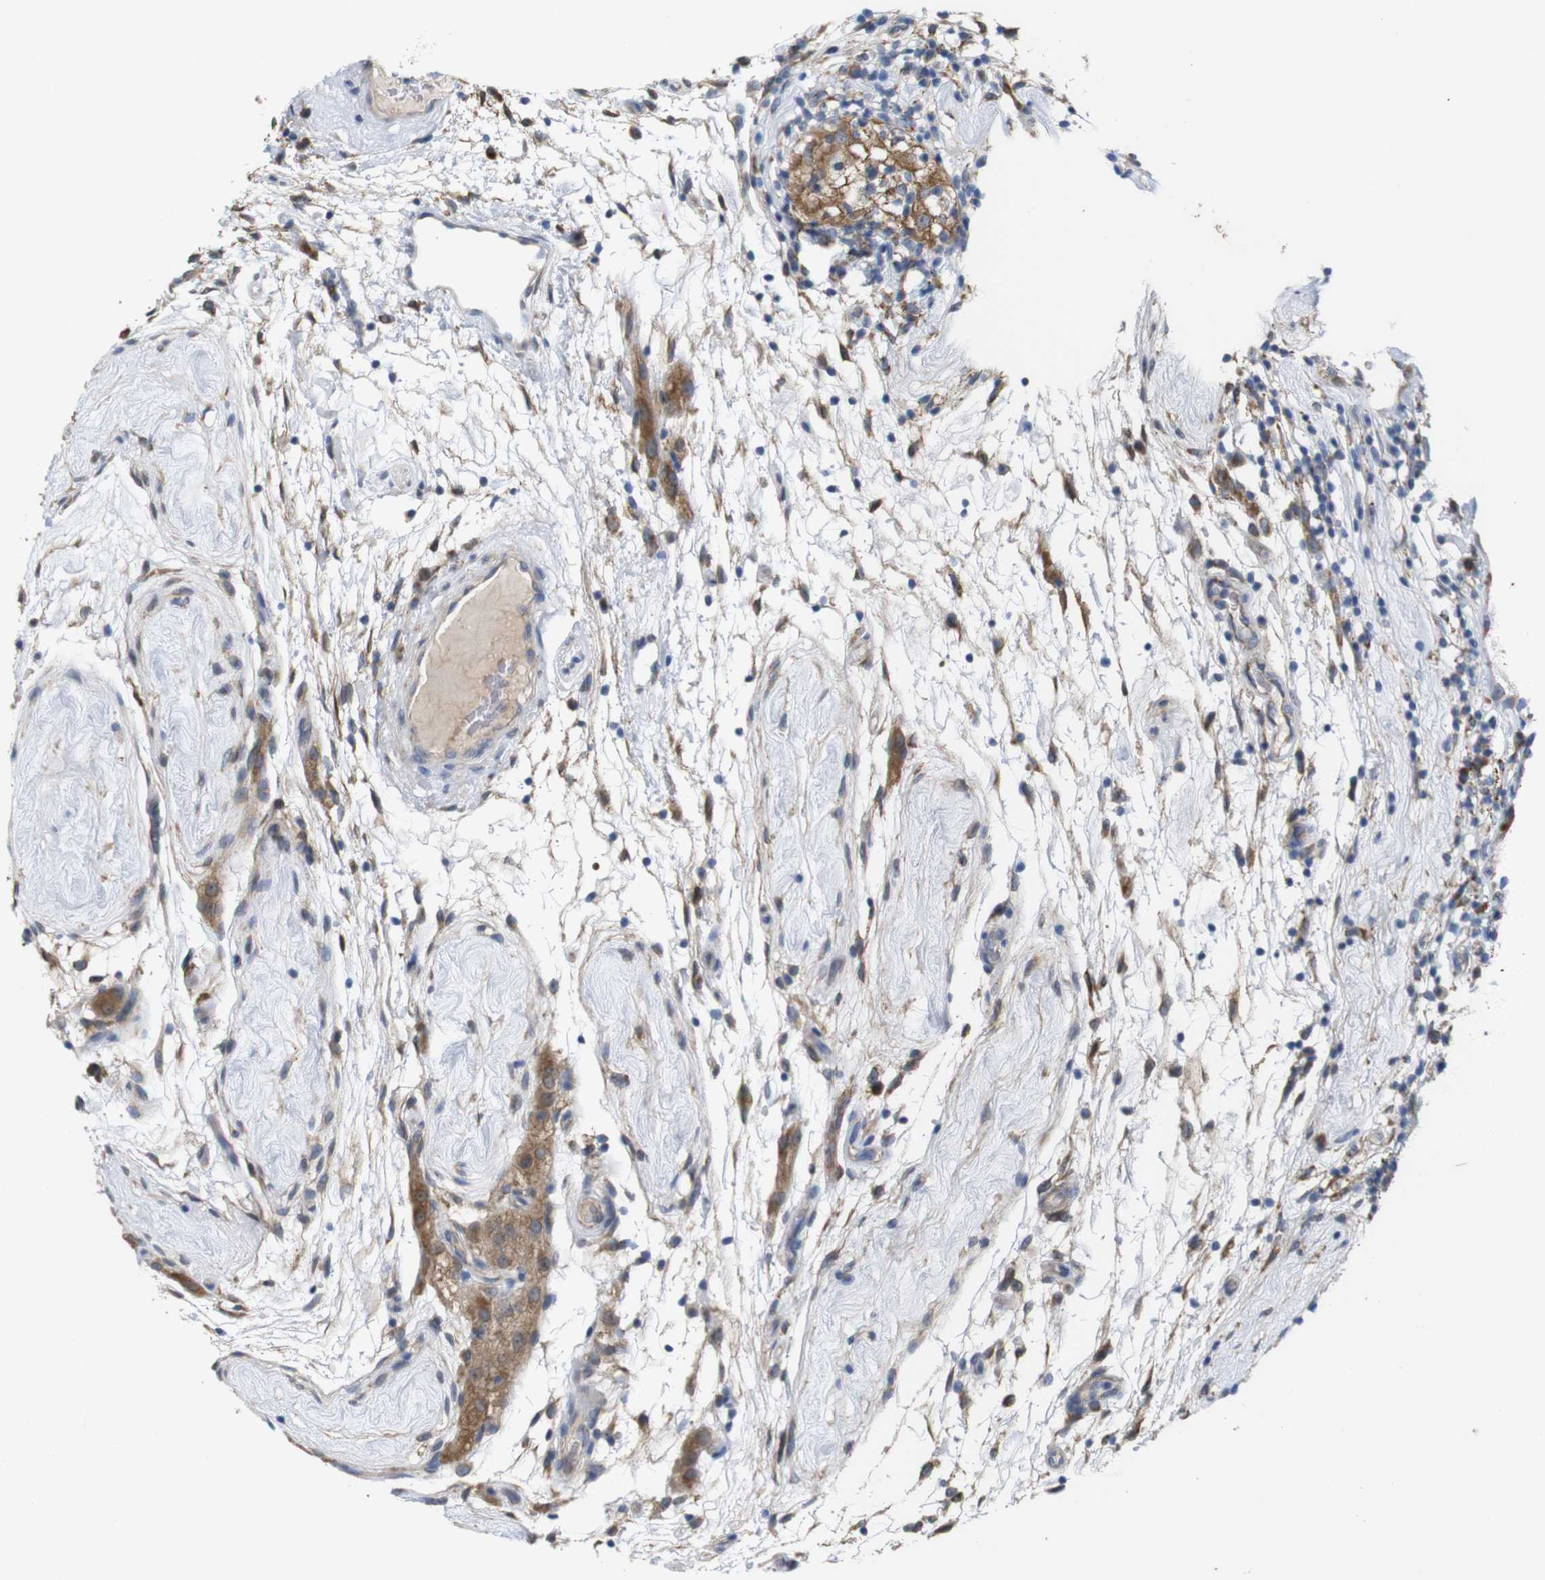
{"staining": {"intensity": "moderate", "quantity": ">75%", "location": "cytoplasmic/membranous"}, "tissue": "testis cancer", "cell_type": "Tumor cells", "image_type": "cancer", "snomed": [{"axis": "morphology", "description": "Seminoma, NOS"}, {"axis": "topography", "description": "Testis"}], "caption": "Immunohistochemistry (IHC) (DAB) staining of testis seminoma reveals moderate cytoplasmic/membranous protein positivity in about >75% of tumor cells.", "gene": "PTPRR", "patient": {"sex": "male", "age": 43}}